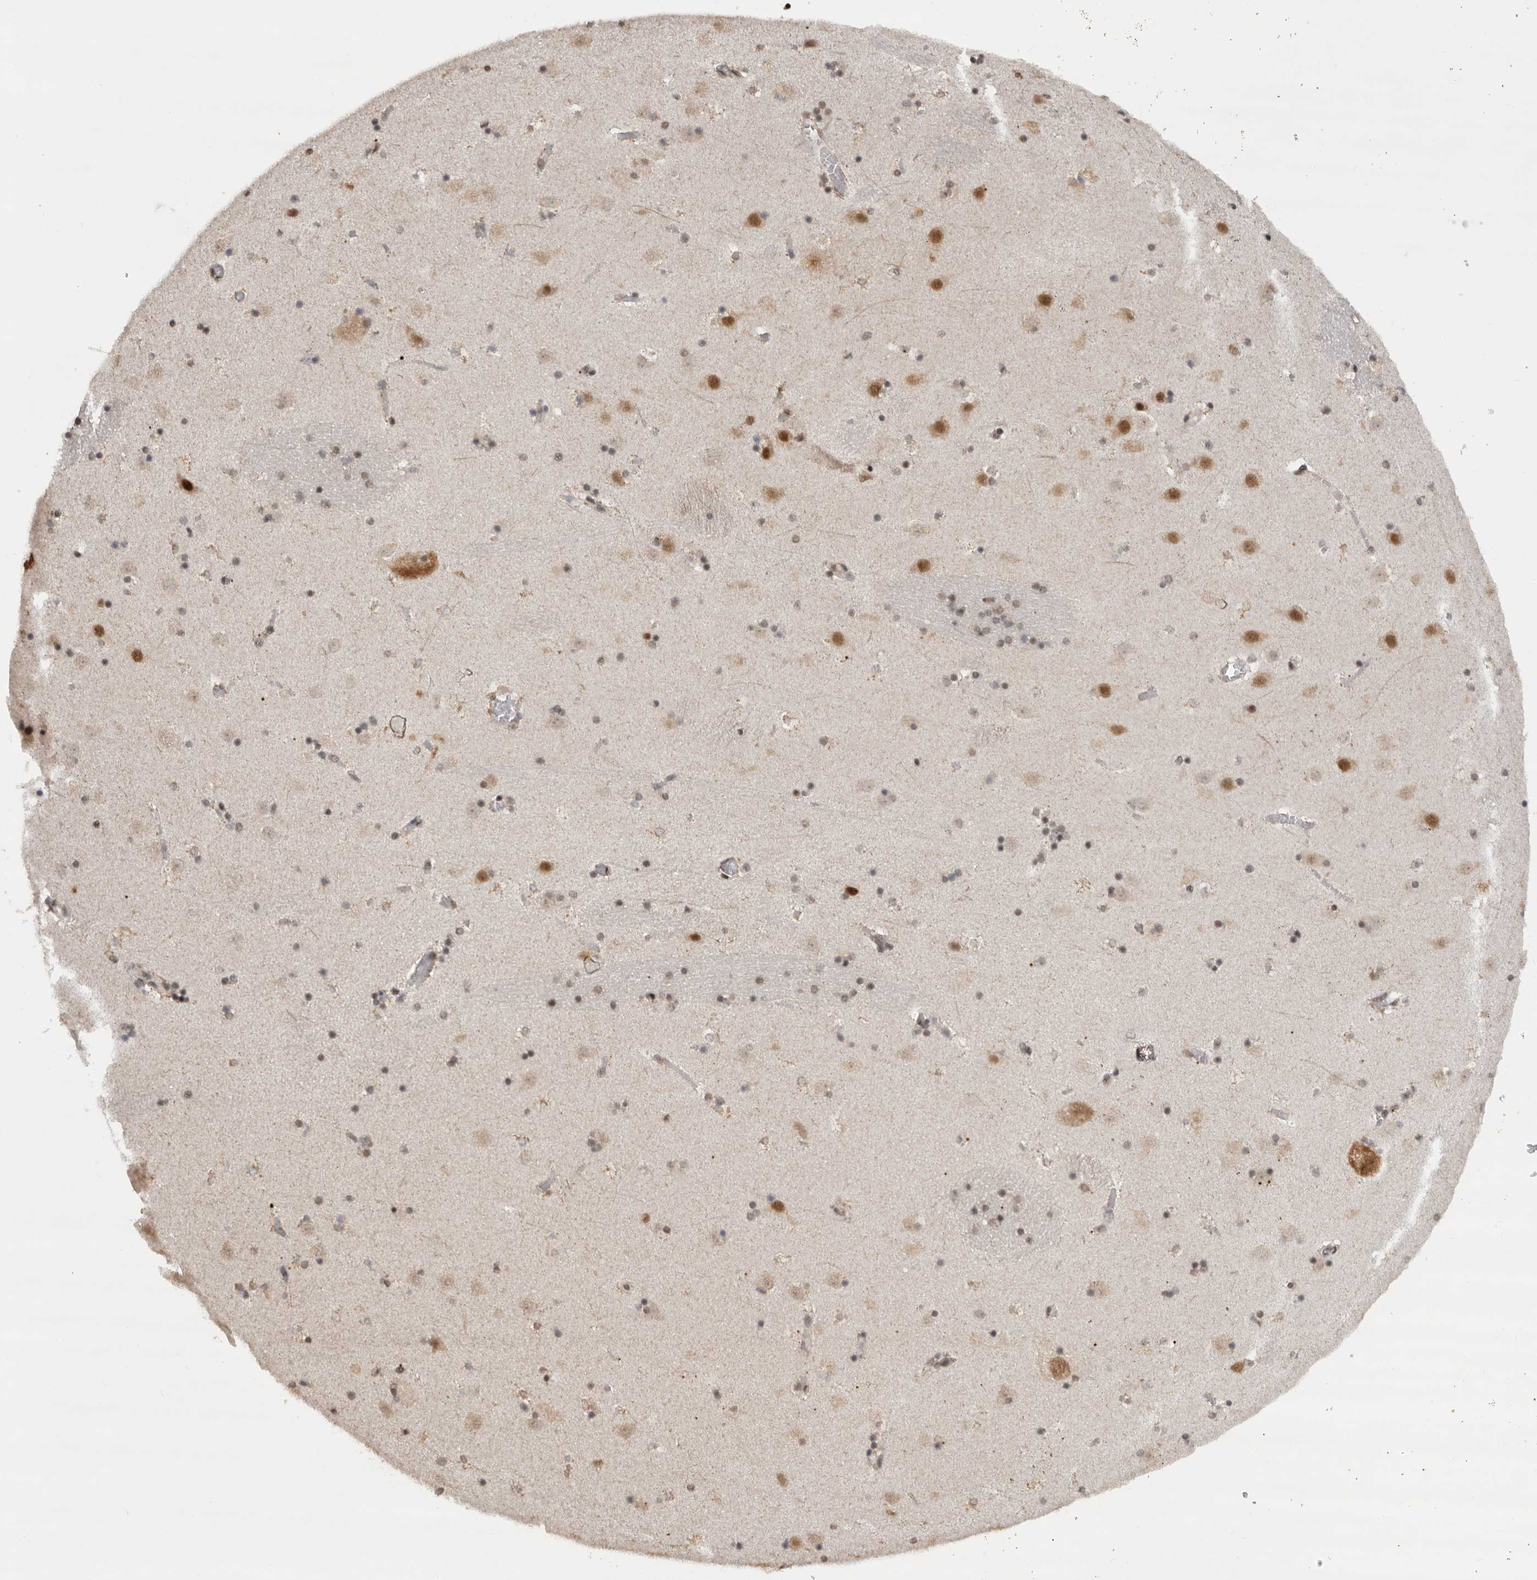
{"staining": {"intensity": "moderate", "quantity": "25%-75%", "location": "nuclear"}, "tissue": "caudate", "cell_type": "Glial cells", "image_type": "normal", "snomed": [{"axis": "morphology", "description": "Normal tissue, NOS"}, {"axis": "topography", "description": "Lateral ventricle wall"}], "caption": "Unremarkable caudate was stained to show a protein in brown. There is medium levels of moderate nuclear positivity in approximately 25%-75% of glial cells. Nuclei are stained in blue.", "gene": "PPP1R10", "patient": {"sex": "male", "age": 45}}